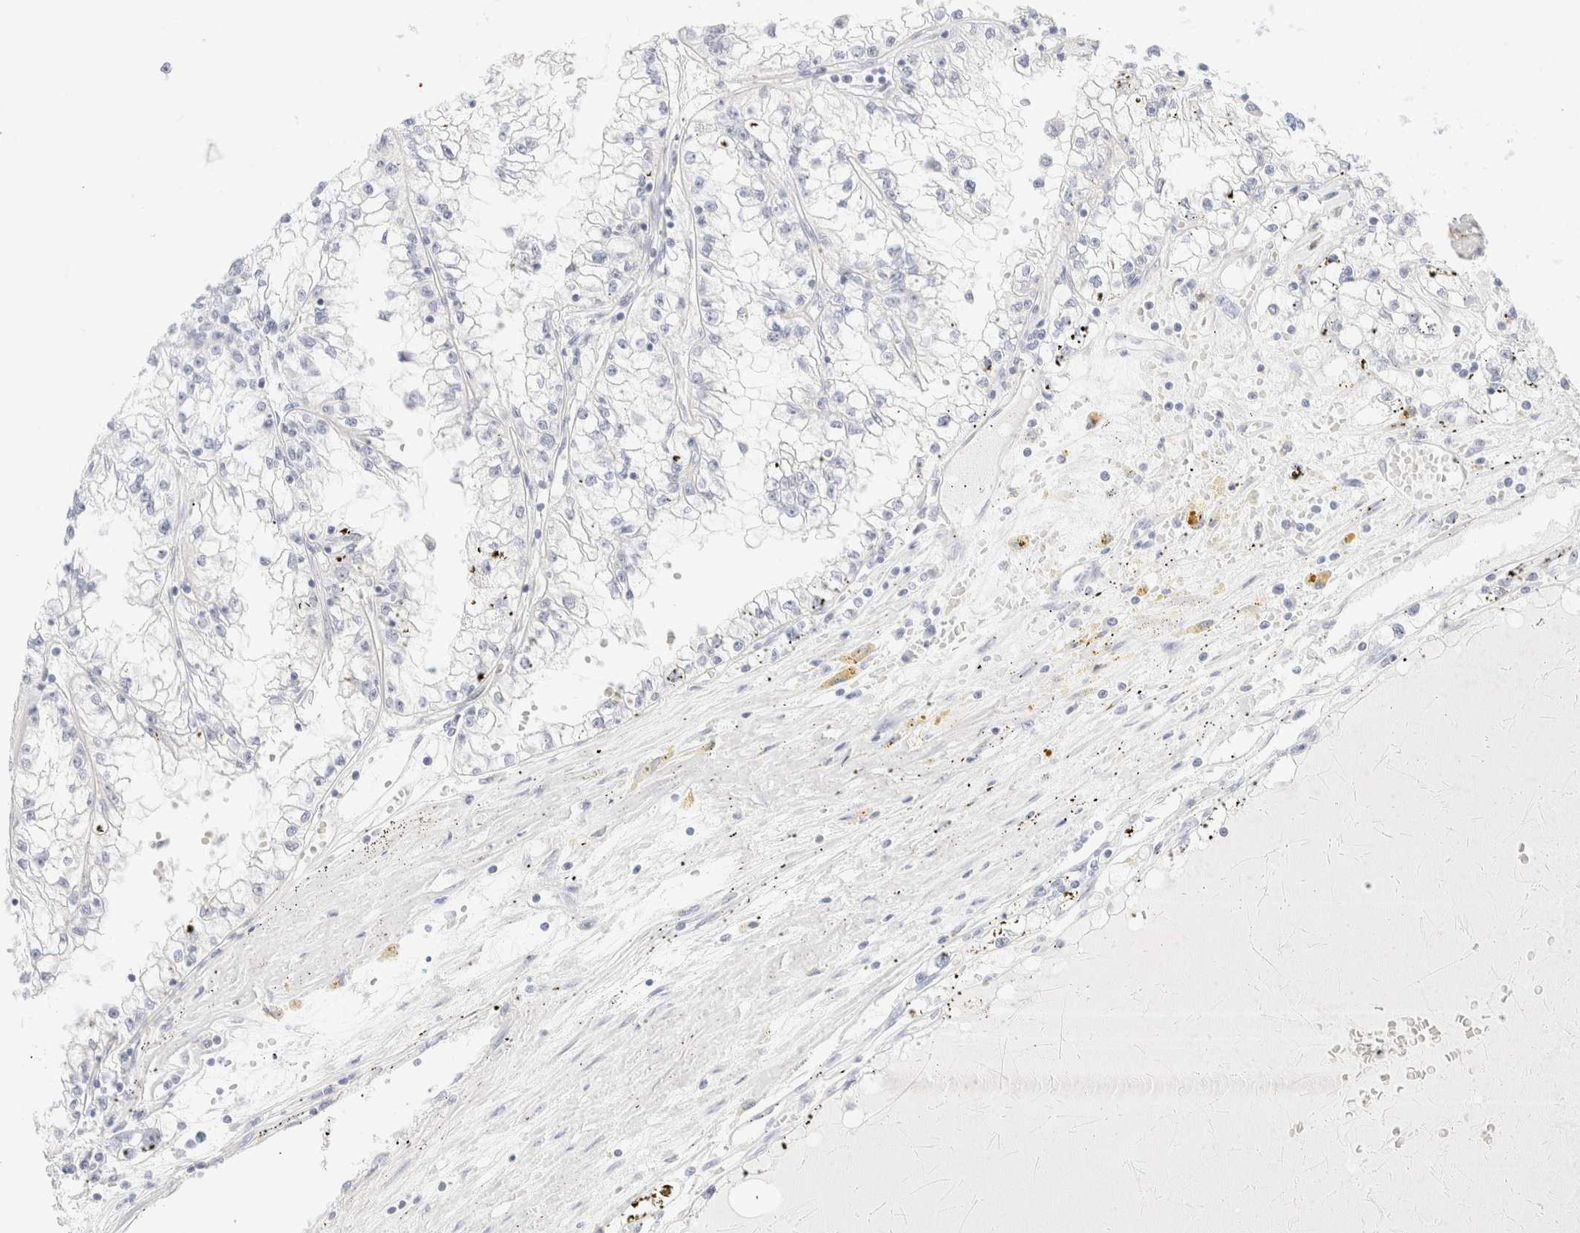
{"staining": {"intensity": "negative", "quantity": "none", "location": "none"}, "tissue": "renal cancer", "cell_type": "Tumor cells", "image_type": "cancer", "snomed": [{"axis": "morphology", "description": "Adenocarcinoma, NOS"}, {"axis": "topography", "description": "Kidney"}], "caption": "IHC micrograph of renal cancer stained for a protein (brown), which reveals no positivity in tumor cells. (Immunohistochemistry (ihc), brightfield microscopy, high magnification).", "gene": "KRT15", "patient": {"sex": "male", "age": 56}}